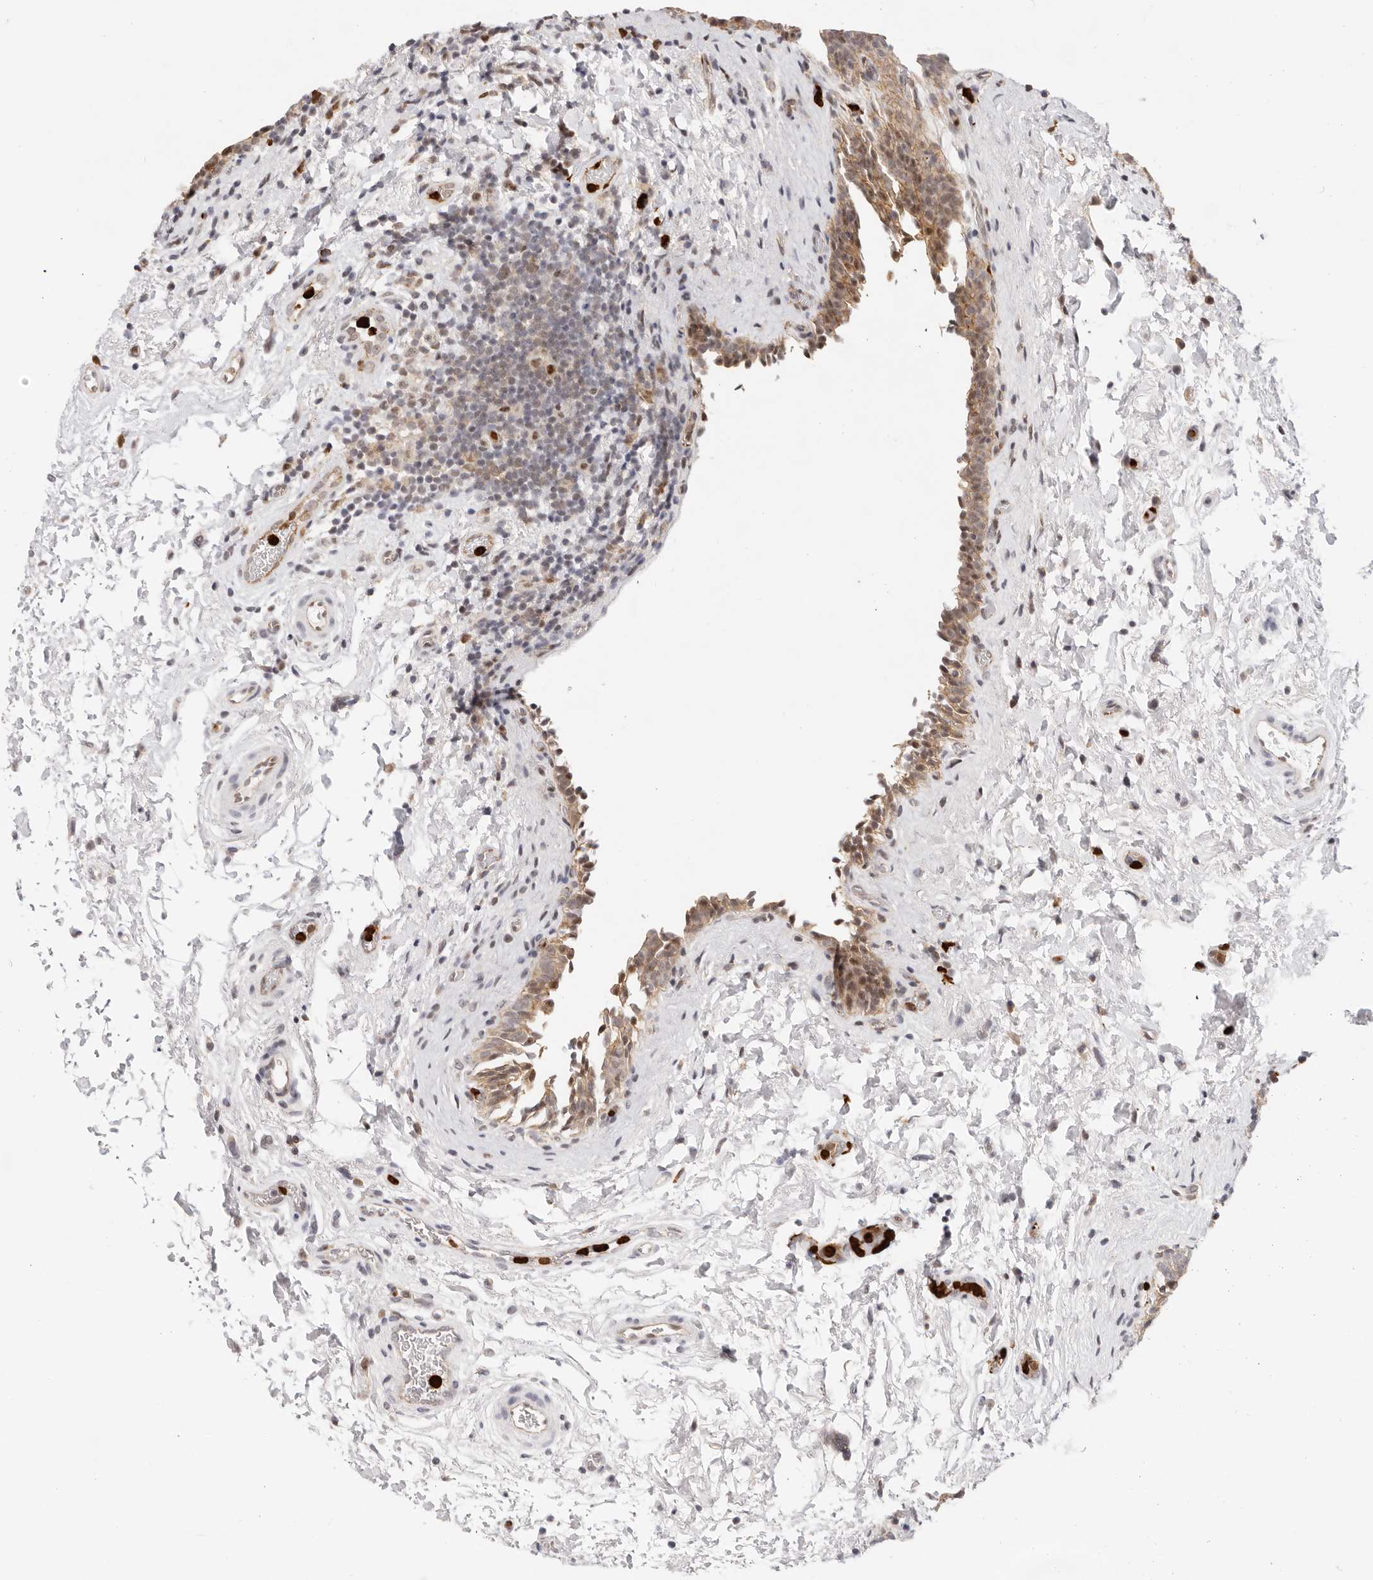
{"staining": {"intensity": "moderate", "quantity": ">75%", "location": "cytoplasmic/membranous,nuclear"}, "tissue": "urinary bladder", "cell_type": "Urothelial cells", "image_type": "normal", "snomed": [{"axis": "morphology", "description": "Normal tissue, NOS"}, {"axis": "topography", "description": "Urinary bladder"}], "caption": "Immunohistochemical staining of unremarkable urinary bladder displays moderate cytoplasmic/membranous,nuclear protein expression in approximately >75% of urothelial cells.", "gene": "AFDN", "patient": {"sex": "male", "age": 83}}